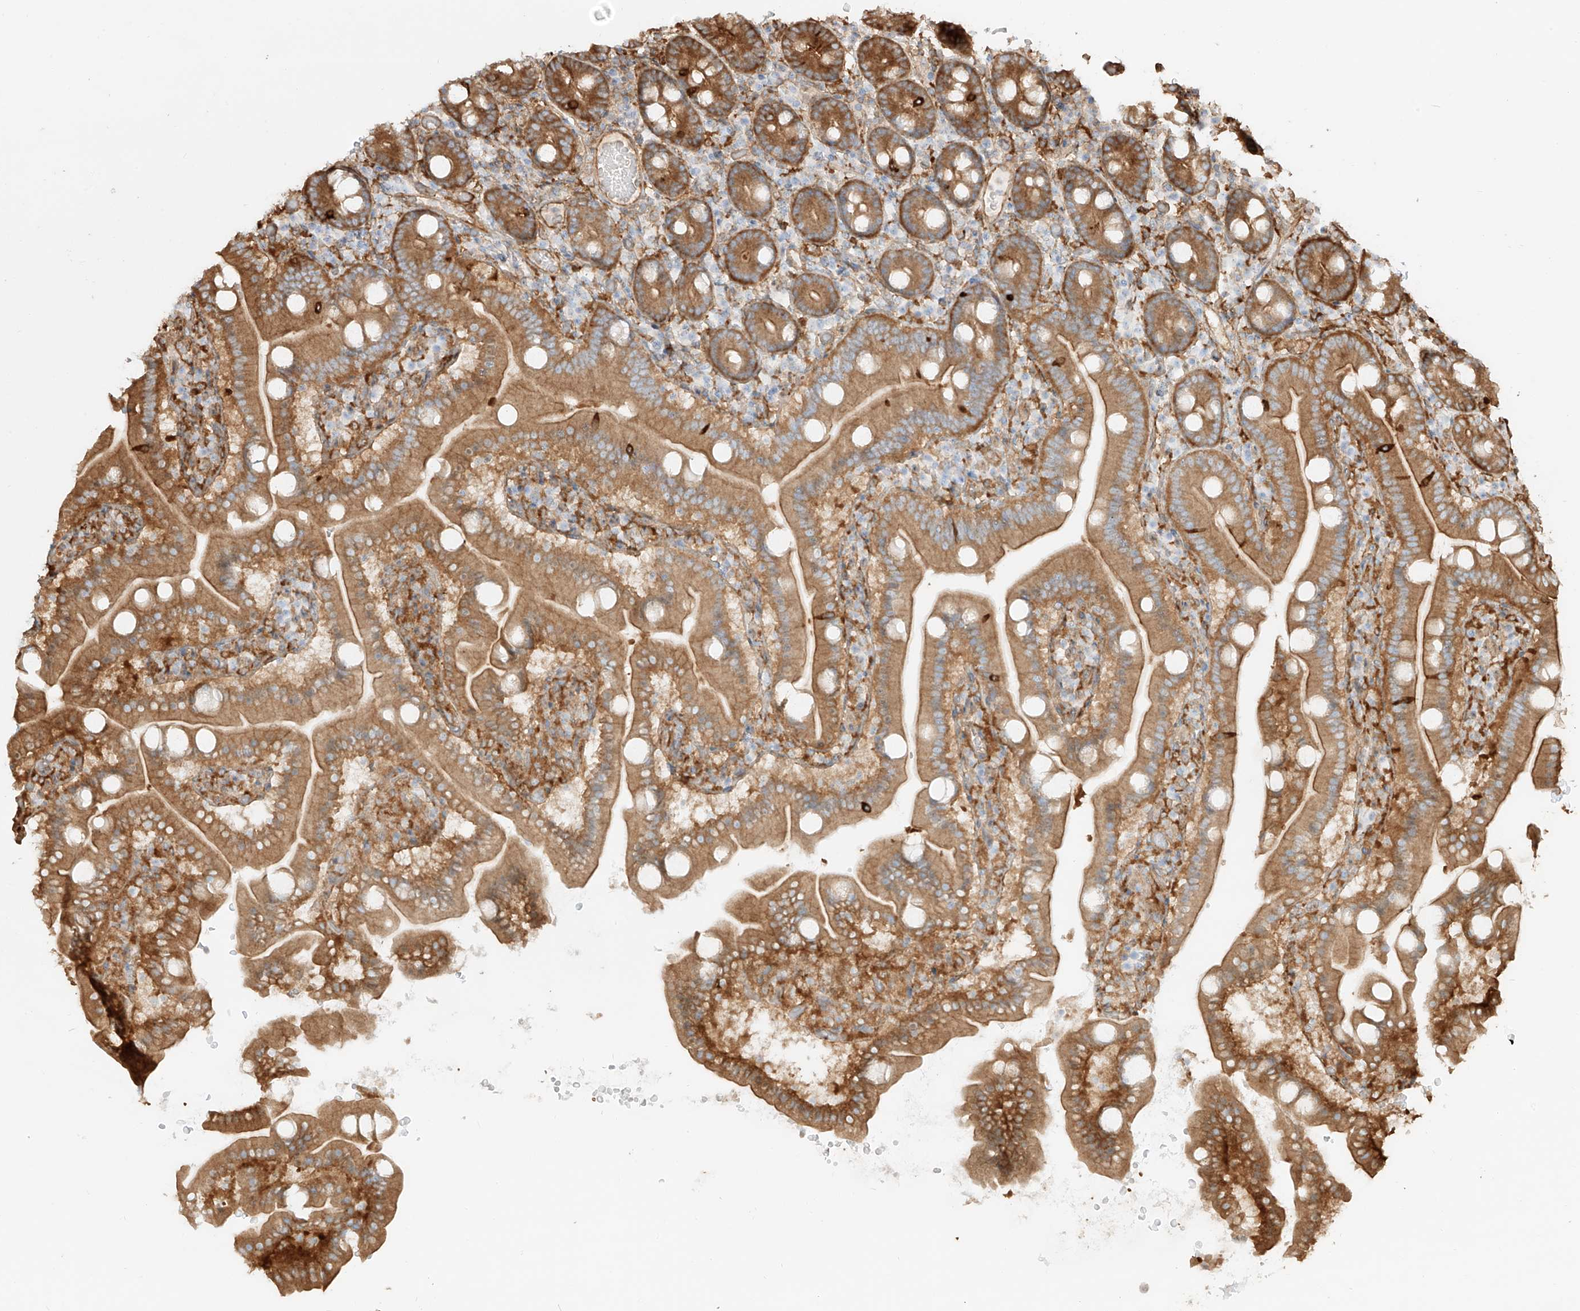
{"staining": {"intensity": "moderate", "quantity": ">75%", "location": "cytoplasmic/membranous"}, "tissue": "duodenum", "cell_type": "Glandular cells", "image_type": "normal", "snomed": [{"axis": "morphology", "description": "Normal tissue, NOS"}, {"axis": "topography", "description": "Duodenum"}], "caption": "An immunohistochemistry micrograph of unremarkable tissue is shown. Protein staining in brown shows moderate cytoplasmic/membranous positivity in duodenum within glandular cells.", "gene": "SNX9", "patient": {"sex": "male", "age": 55}}